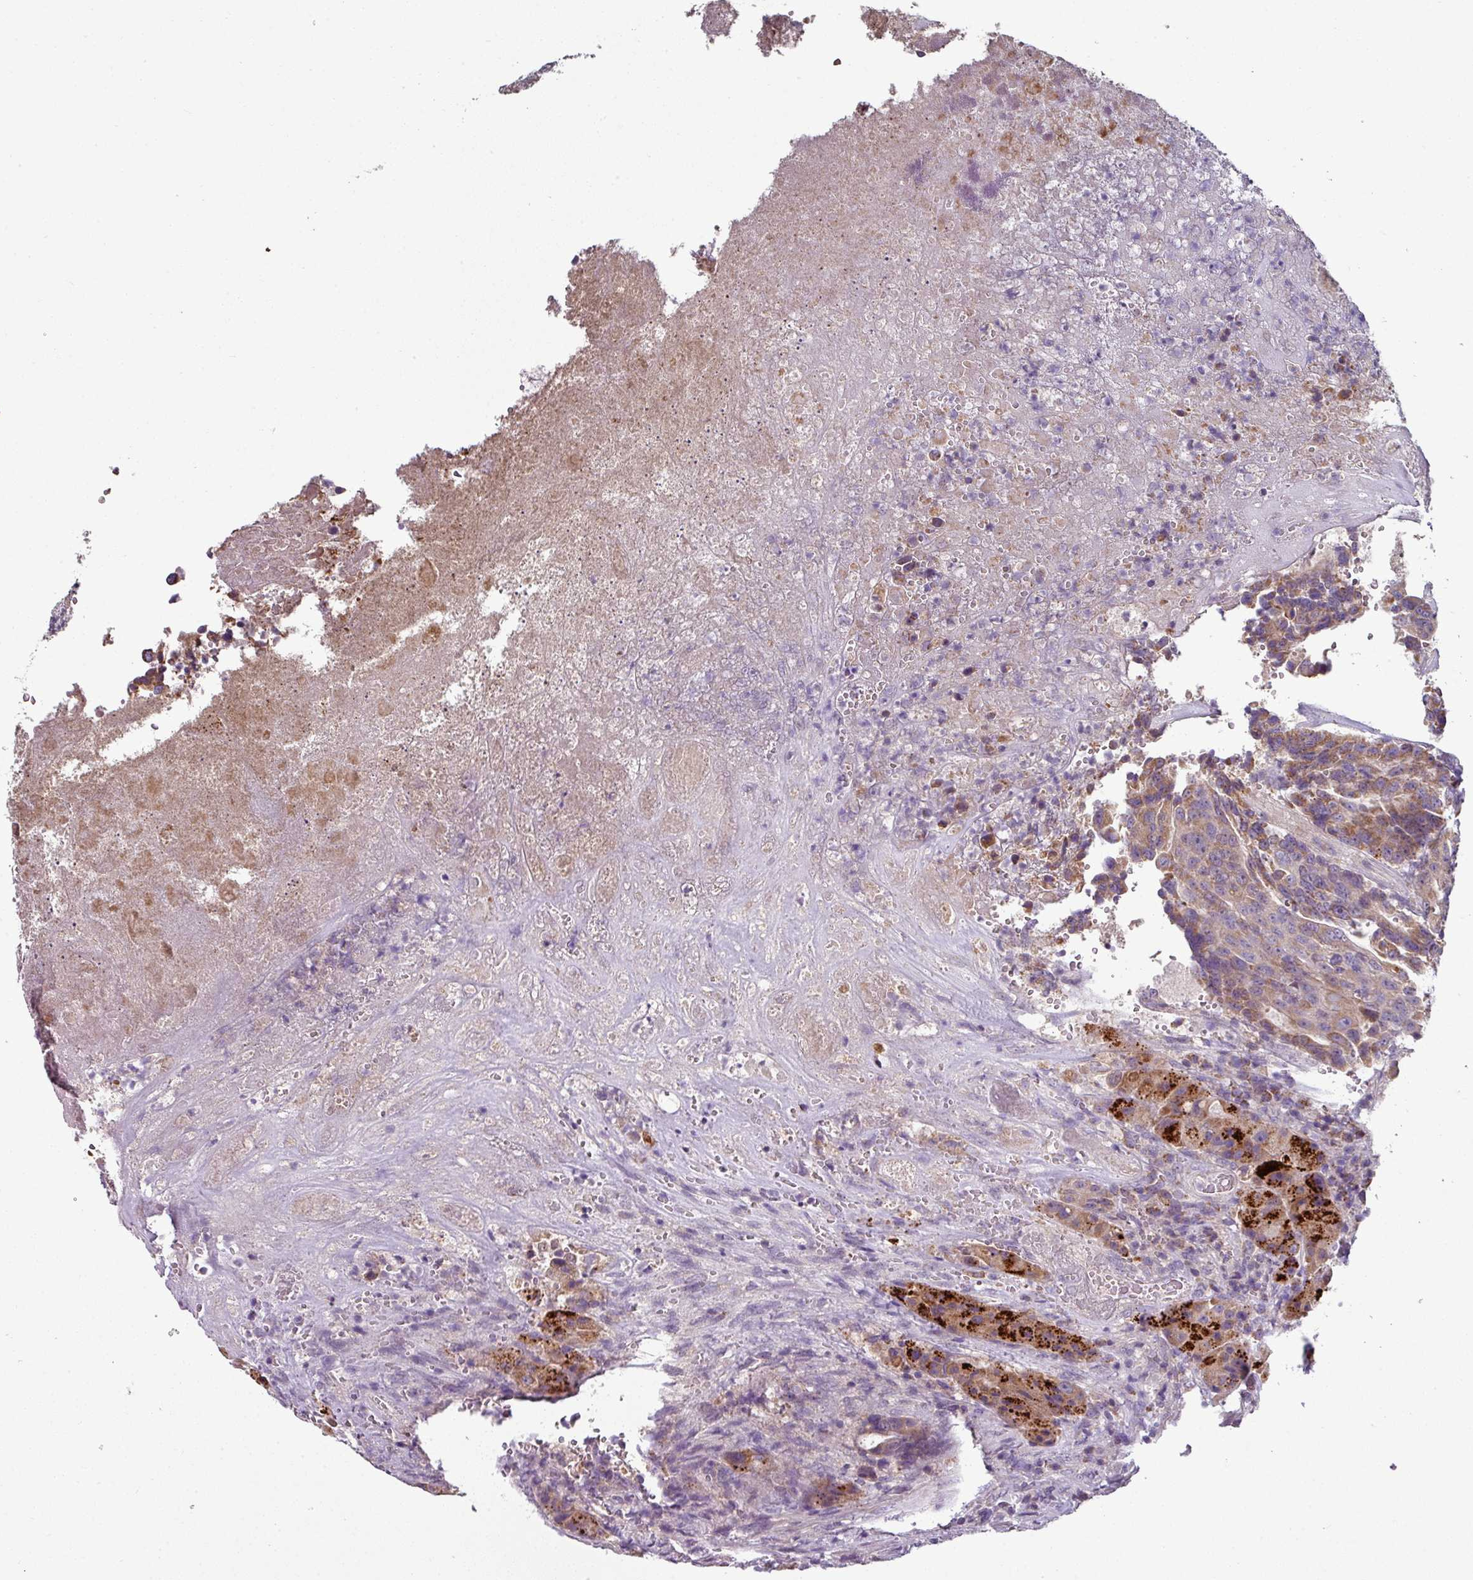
{"staining": {"intensity": "strong", "quantity": "25%-75%", "location": "cytoplasmic/membranous"}, "tissue": "colorectal cancer", "cell_type": "Tumor cells", "image_type": "cancer", "snomed": [{"axis": "morphology", "description": "Adenocarcinoma, NOS"}, {"axis": "topography", "description": "Rectum"}], "caption": "Human colorectal adenocarcinoma stained for a protein (brown) reveals strong cytoplasmic/membranous positive staining in approximately 25%-75% of tumor cells.", "gene": "LRRC9", "patient": {"sex": "male", "age": 69}}